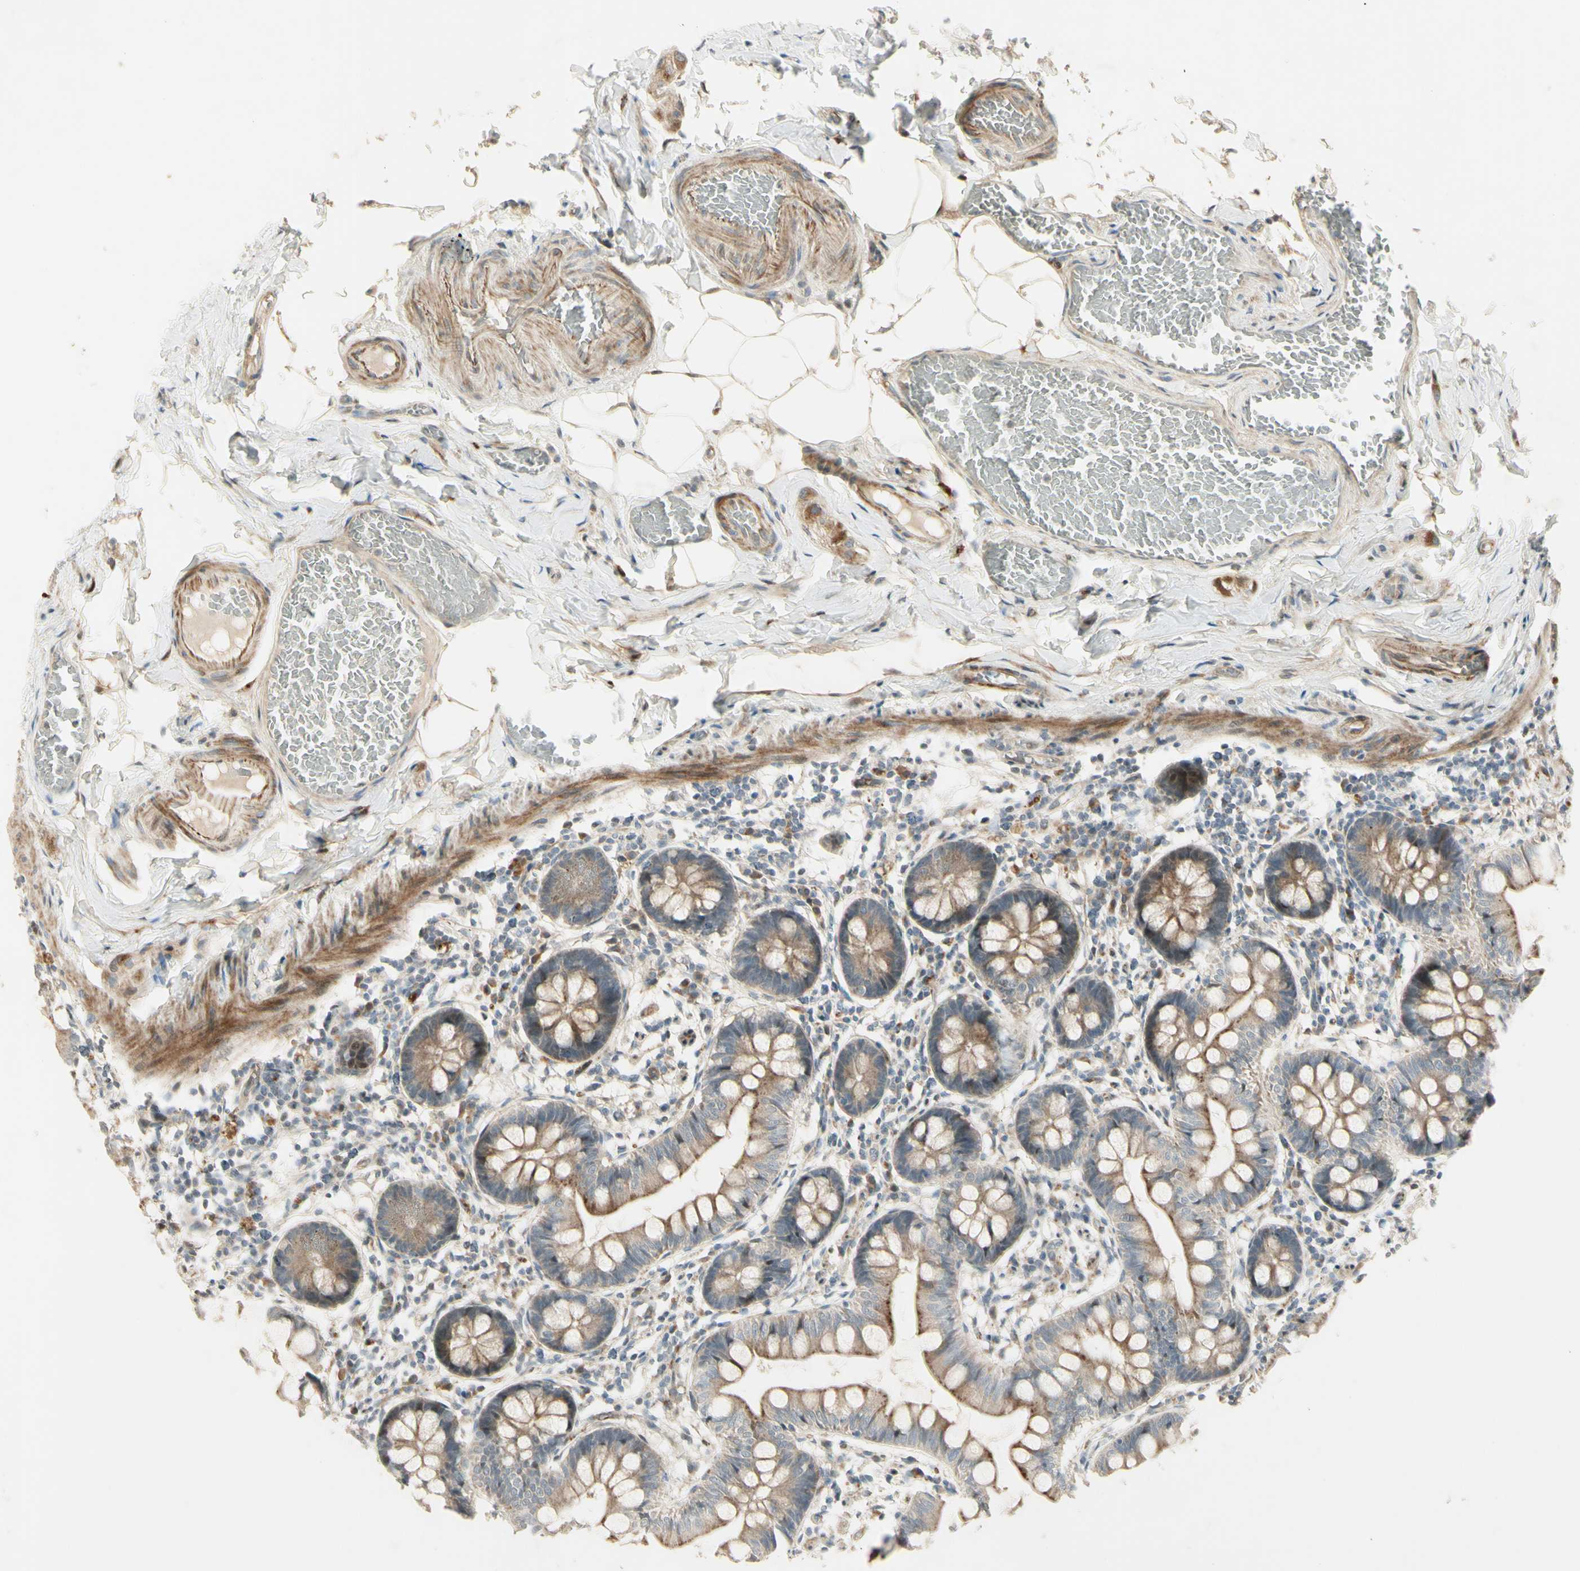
{"staining": {"intensity": "moderate", "quantity": ">75%", "location": "cytoplasmic/membranous"}, "tissue": "small intestine", "cell_type": "Glandular cells", "image_type": "normal", "snomed": [{"axis": "morphology", "description": "Normal tissue, NOS"}, {"axis": "topography", "description": "Small intestine"}], "caption": "The photomicrograph displays immunohistochemical staining of unremarkable small intestine. There is moderate cytoplasmic/membranous expression is present in about >75% of glandular cells. Nuclei are stained in blue.", "gene": "NDFIP1", "patient": {"sex": "male", "age": 41}}